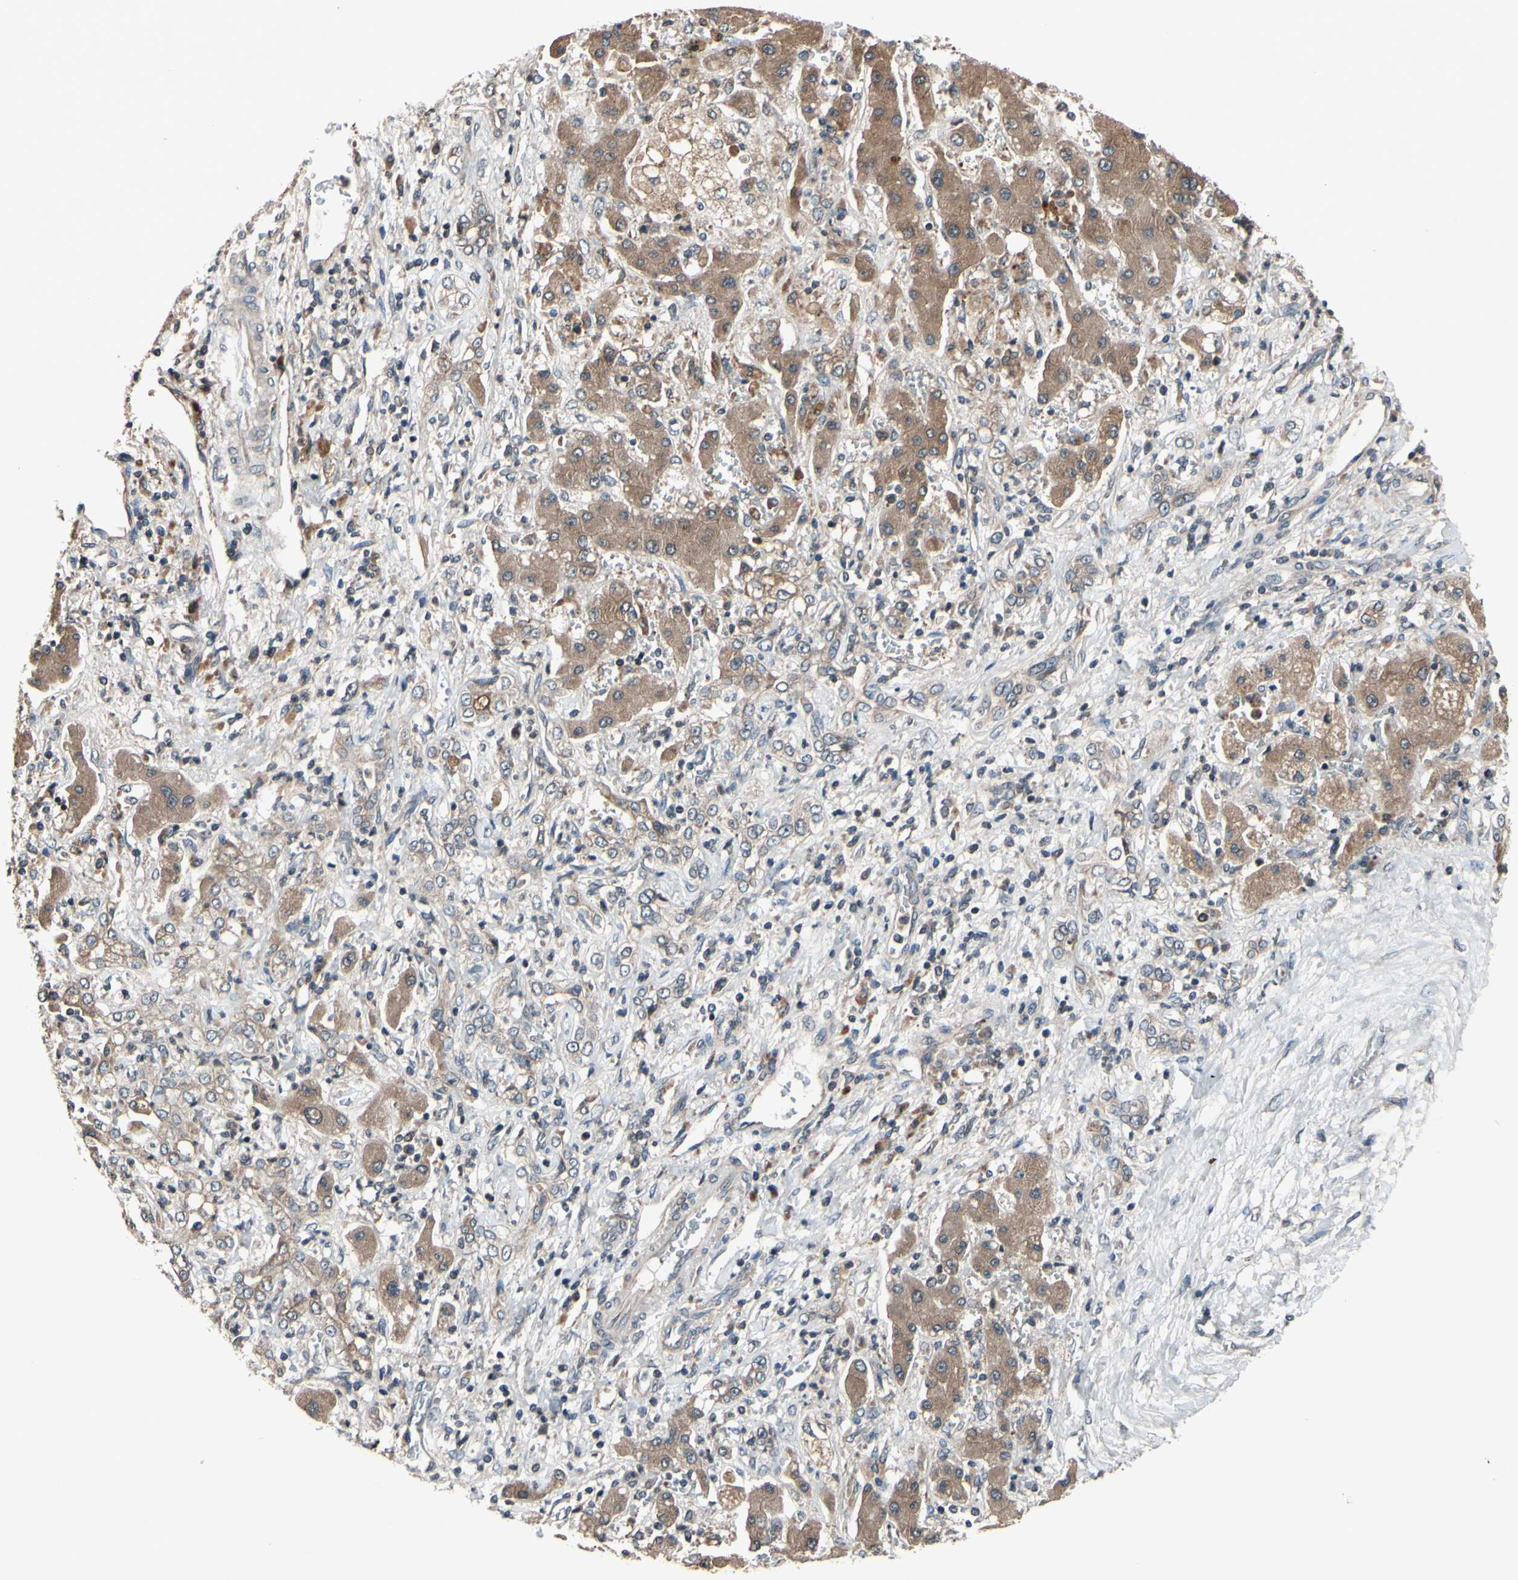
{"staining": {"intensity": "weak", "quantity": "<25%", "location": "cytoplasmic/membranous"}, "tissue": "liver cancer", "cell_type": "Tumor cells", "image_type": "cancer", "snomed": [{"axis": "morphology", "description": "Cholangiocarcinoma"}, {"axis": "topography", "description": "Liver"}], "caption": "The IHC image has no significant staining in tumor cells of liver cancer tissue. The staining was performed using DAB to visualize the protein expression in brown, while the nuclei were stained in blue with hematoxylin (Magnification: 20x).", "gene": "MBTPS2", "patient": {"sex": "male", "age": 50}}